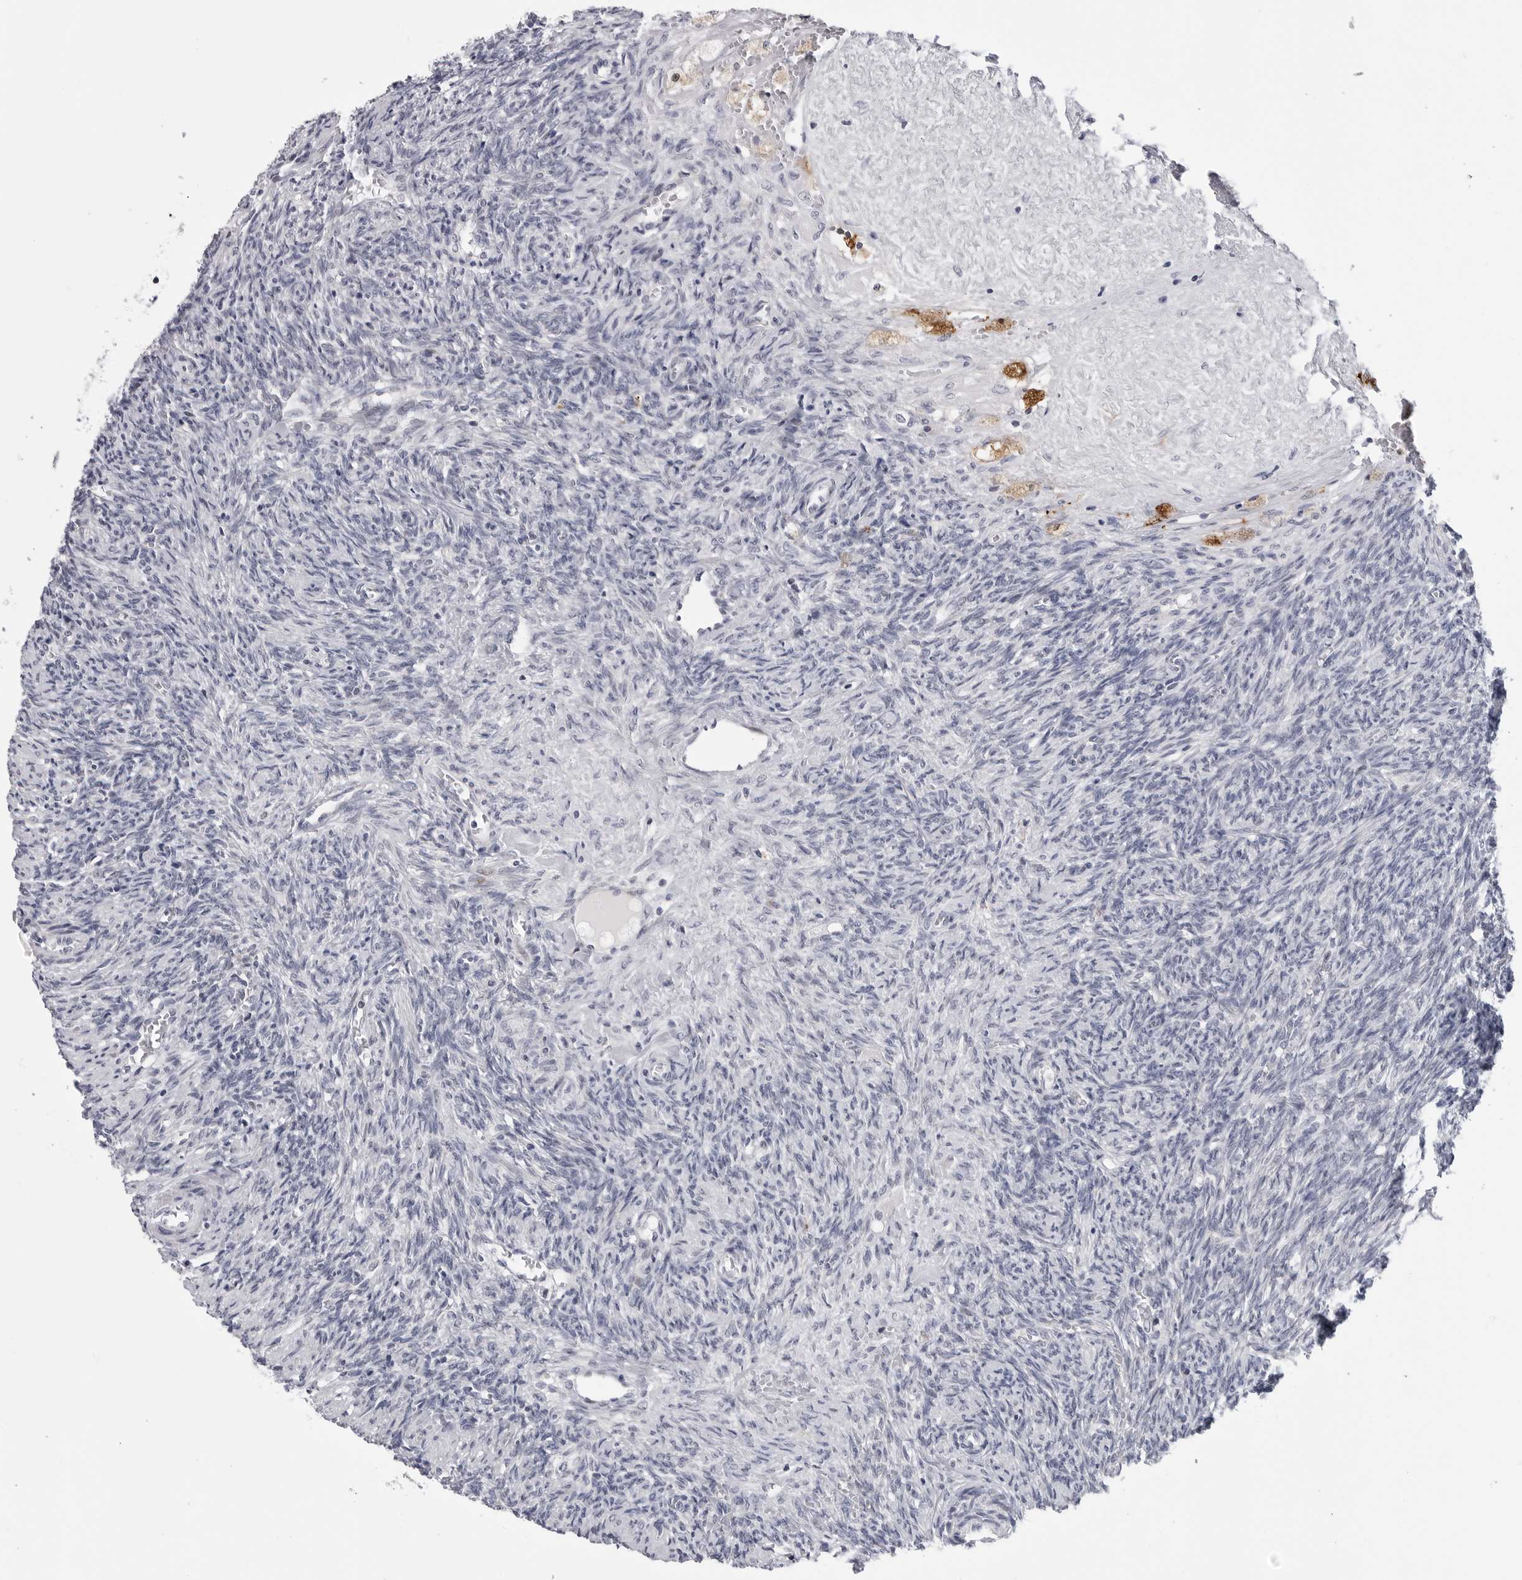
{"staining": {"intensity": "negative", "quantity": "none", "location": "none"}, "tissue": "ovary", "cell_type": "Ovarian stroma cells", "image_type": "normal", "snomed": [{"axis": "morphology", "description": "Normal tissue, NOS"}, {"axis": "topography", "description": "Ovary"}], "caption": "IHC photomicrograph of normal ovary: ovary stained with DAB (3,3'-diaminobenzidine) shows no significant protein staining in ovarian stroma cells.", "gene": "CDK20", "patient": {"sex": "female", "age": 41}}